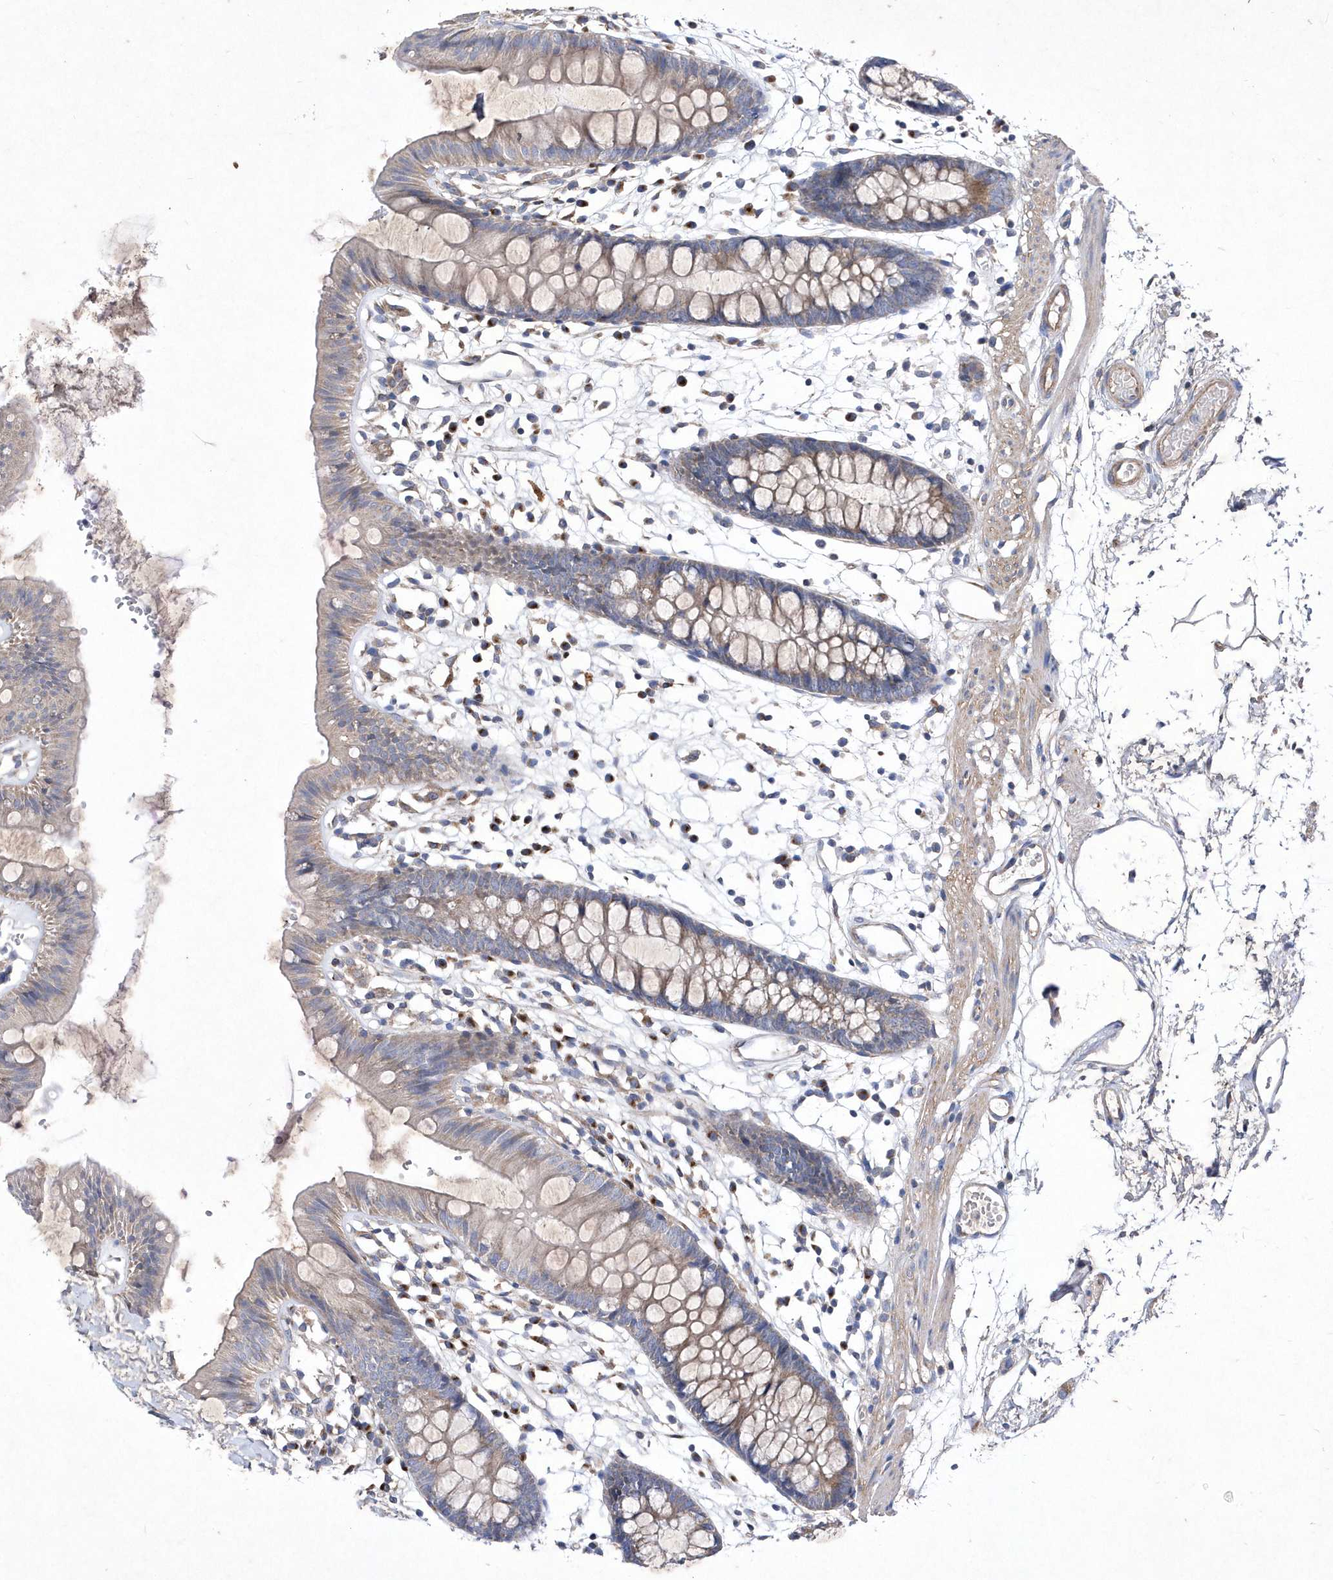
{"staining": {"intensity": "weak", "quantity": "25%-75%", "location": "cytoplasmic/membranous"}, "tissue": "colon", "cell_type": "Endothelial cells", "image_type": "normal", "snomed": [{"axis": "morphology", "description": "Normal tissue, NOS"}, {"axis": "topography", "description": "Colon"}], "caption": "The immunohistochemical stain shows weak cytoplasmic/membranous staining in endothelial cells of unremarkable colon.", "gene": "METTL8", "patient": {"sex": "male", "age": 56}}